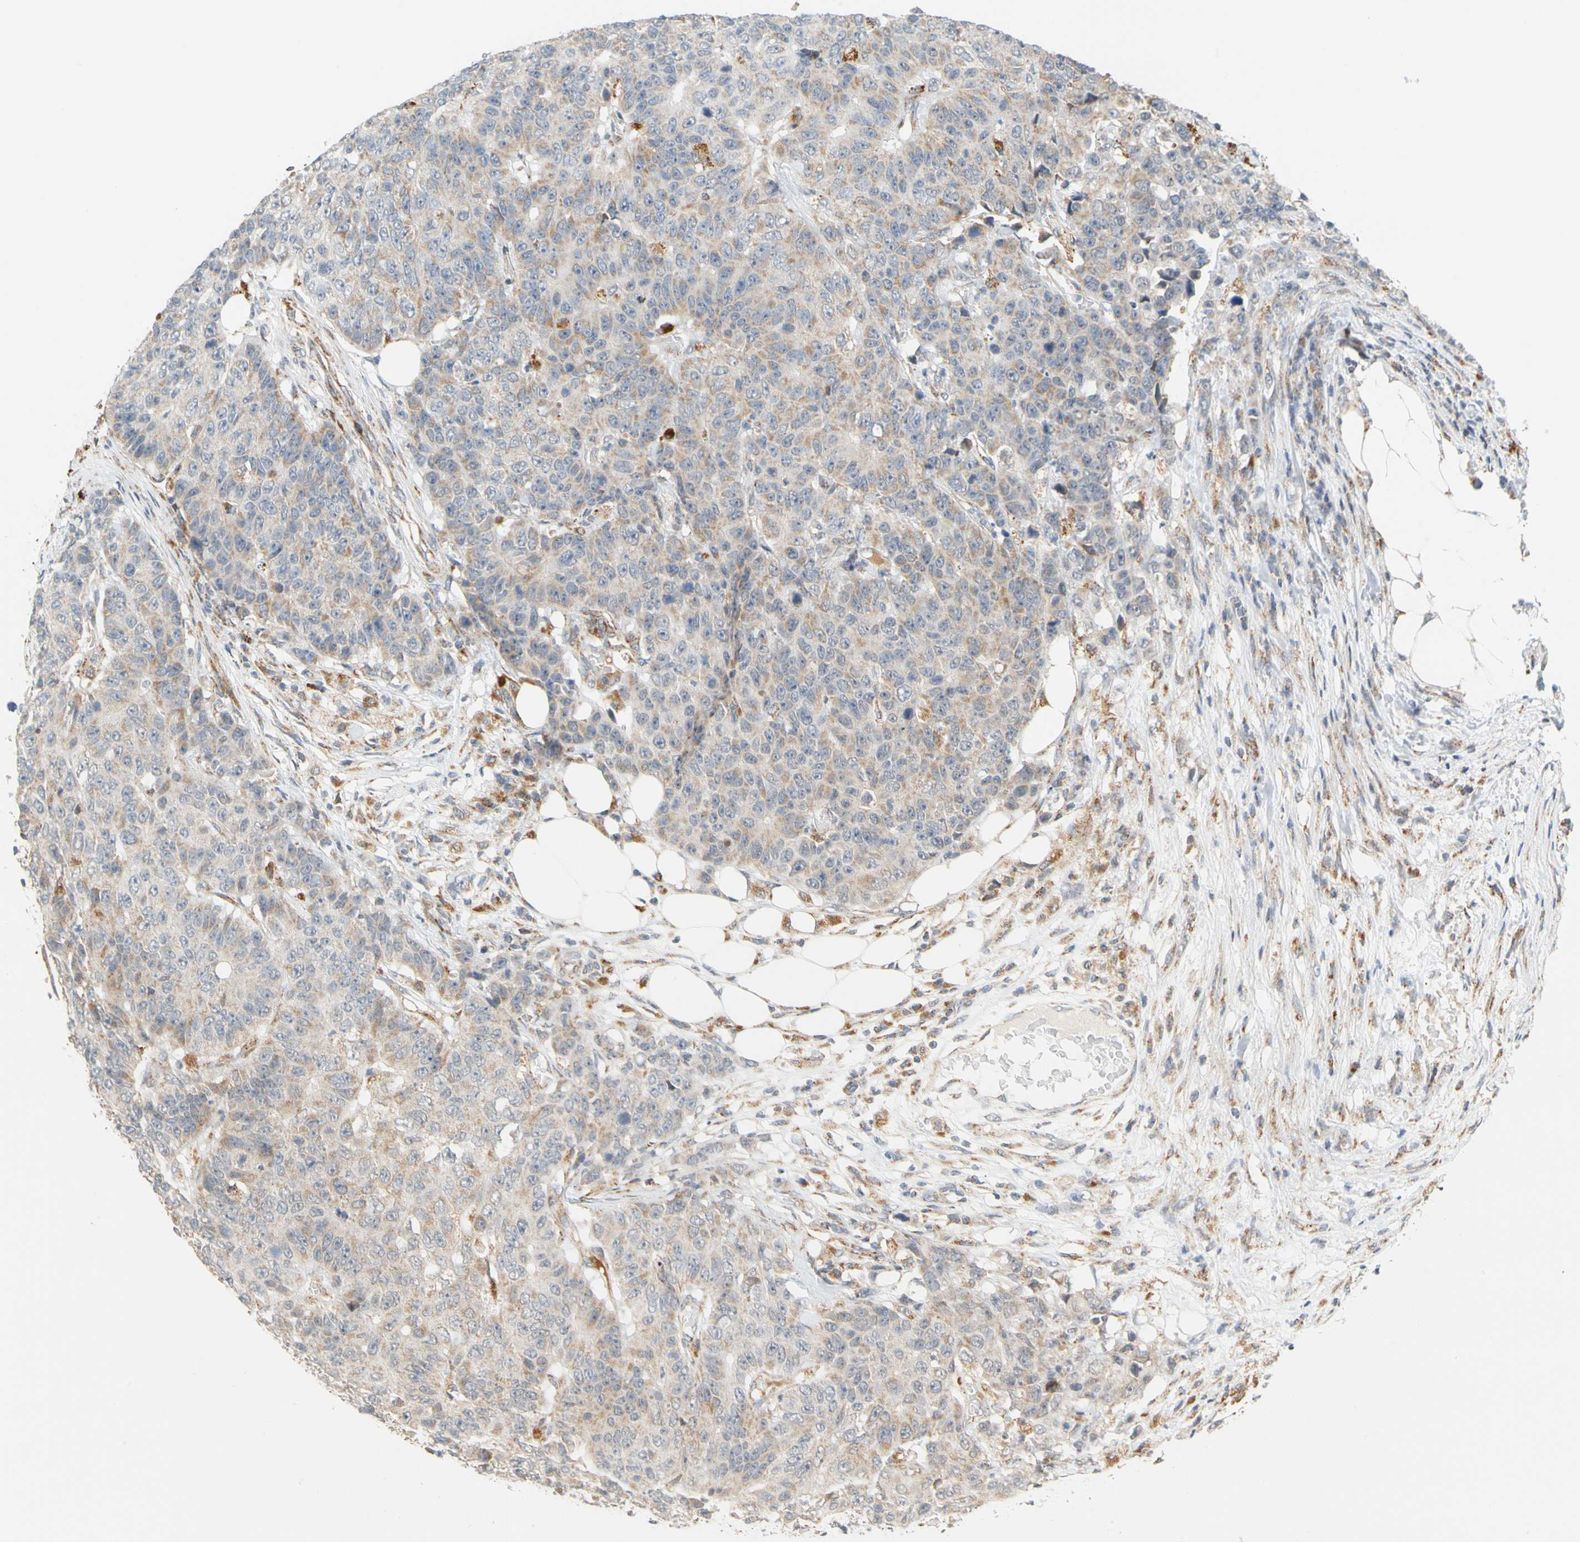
{"staining": {"intensity": "weak", "quantity": "25%-75%", "location": "cytoplasmic/membranous"}, "tissue": "colorectal cancer", "cell_type": "Tumor cells", "image_type": "cancer", "snomed": [{"axis": "morphology", "description": "Adenocarcinoma, NOS"}, {"axis": "topography", "description": "Colon"}], "caption": "A brown stain labels weak cytoplasmic/membranous expression of a protein in colorectal cancer (adenocarcinoma) tumor cells.", "gene": "SFXN3", "patient": {"sex": "female", "age": 86}}